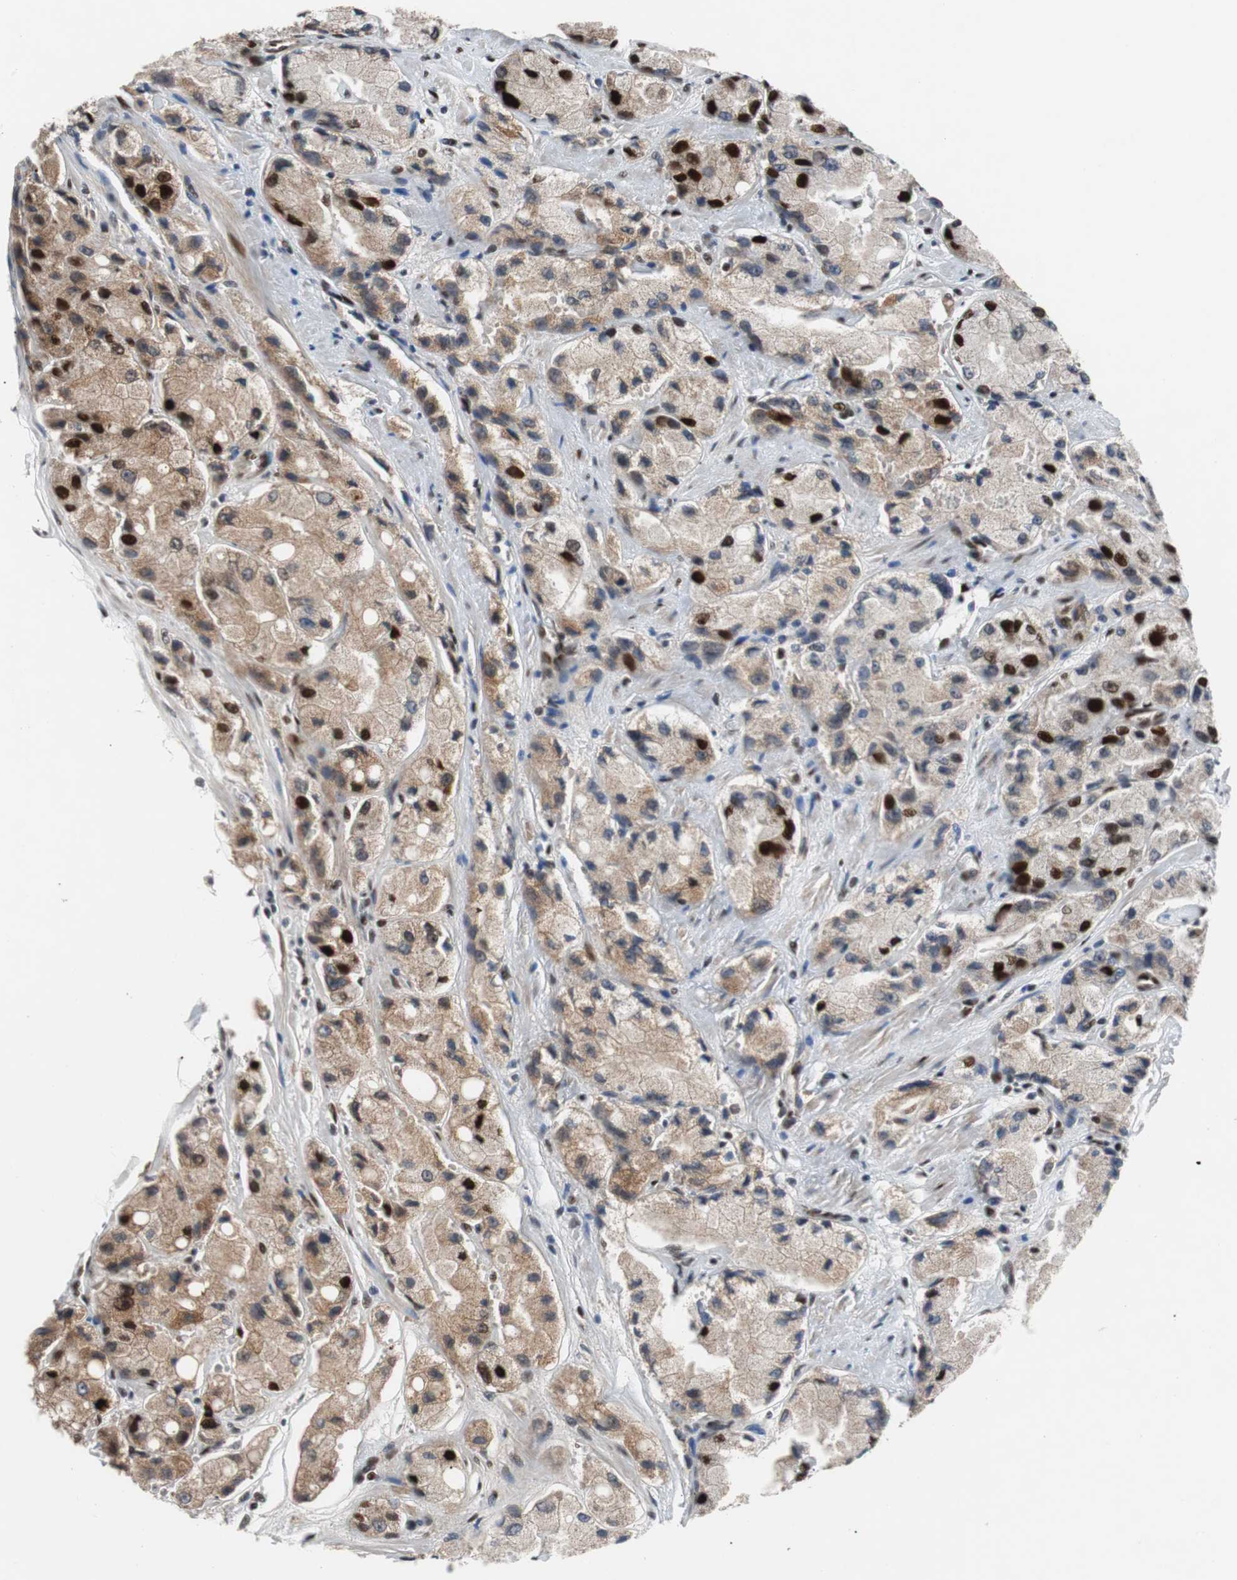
{"staining": {"intensity": "strong", "quantity": ">75%", "location": "nuclear"}, "tissue": "prostate cancer", "cell_type": "Tumor cells", "image_type": "cancer", "snomed": [{"axis": "morphology", "description": "Adenocarcinoma, High grade"}, {"axis": "topography", "description": "Prostate"}], "caption": "Brown immunohistochemical staining in prostate adenocarcinoma (high-grade) displays strong nuclear staining in approximately >75% of tumor cells.", "gene": "NBL1", "patient": {"sex": "male", "age": 58}}